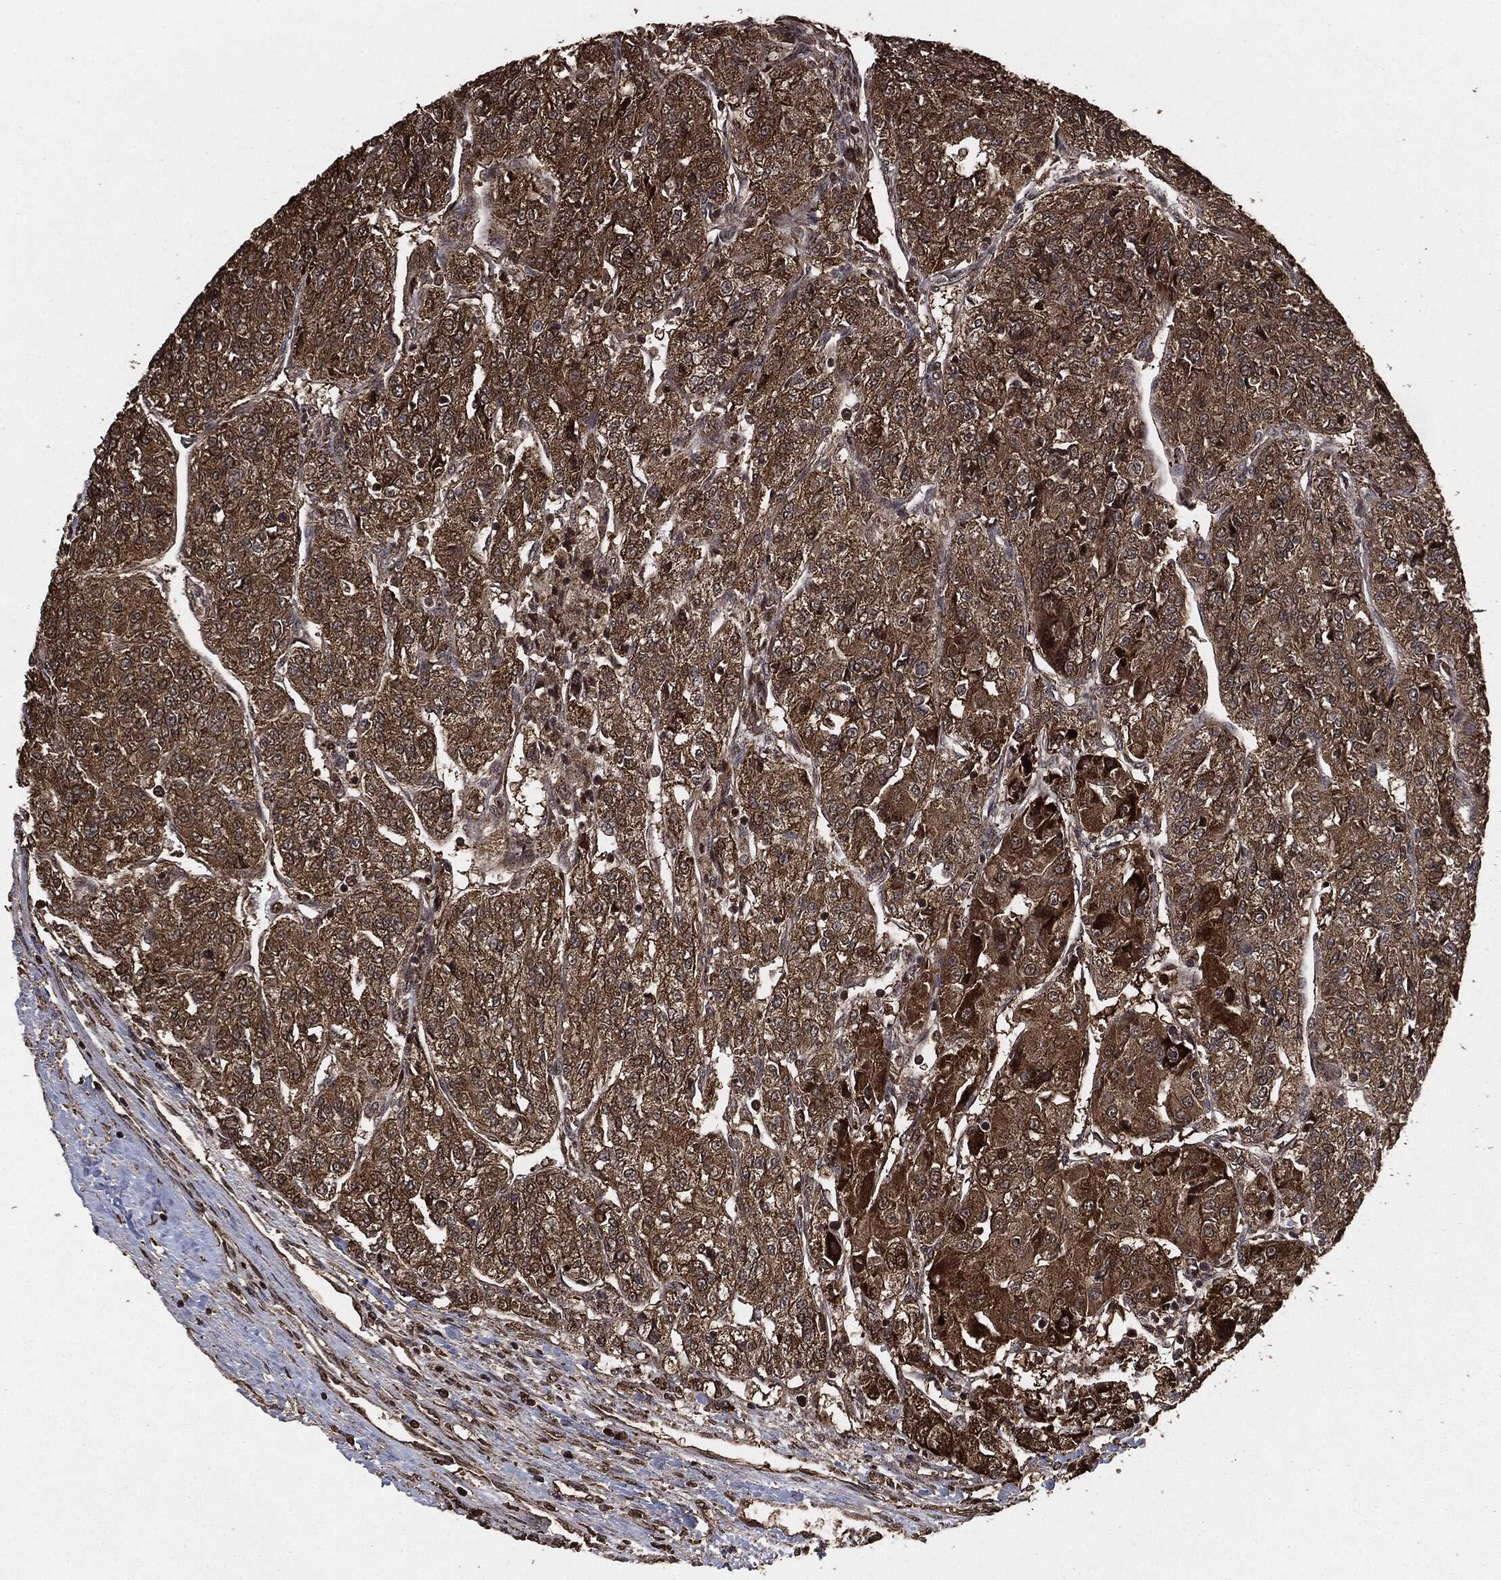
{"staining": {"intensity": "strong", "quantity": "25%-75%", "location": "cytoplasmic/membranous"}, "tissue": "renal cancer", "cell_type": "Tumor cells", "image_type": "cancer", "snomed": [{"axis": "morphology", "description": "Adenocarcinoma, NOS"}, {"axis": "topography", "description": "Kidney"}], "caption": "Immunohistochemical staining of renal cancer demonstrates strong cytoplasmic/membranous protein staining in approximately 25%-75% of tumor cells. (DAB IHC, brown staining for protein, blue staining for nuclei).", "gene": "EGFR", "patient": {"sex": "female", "age": 63}}